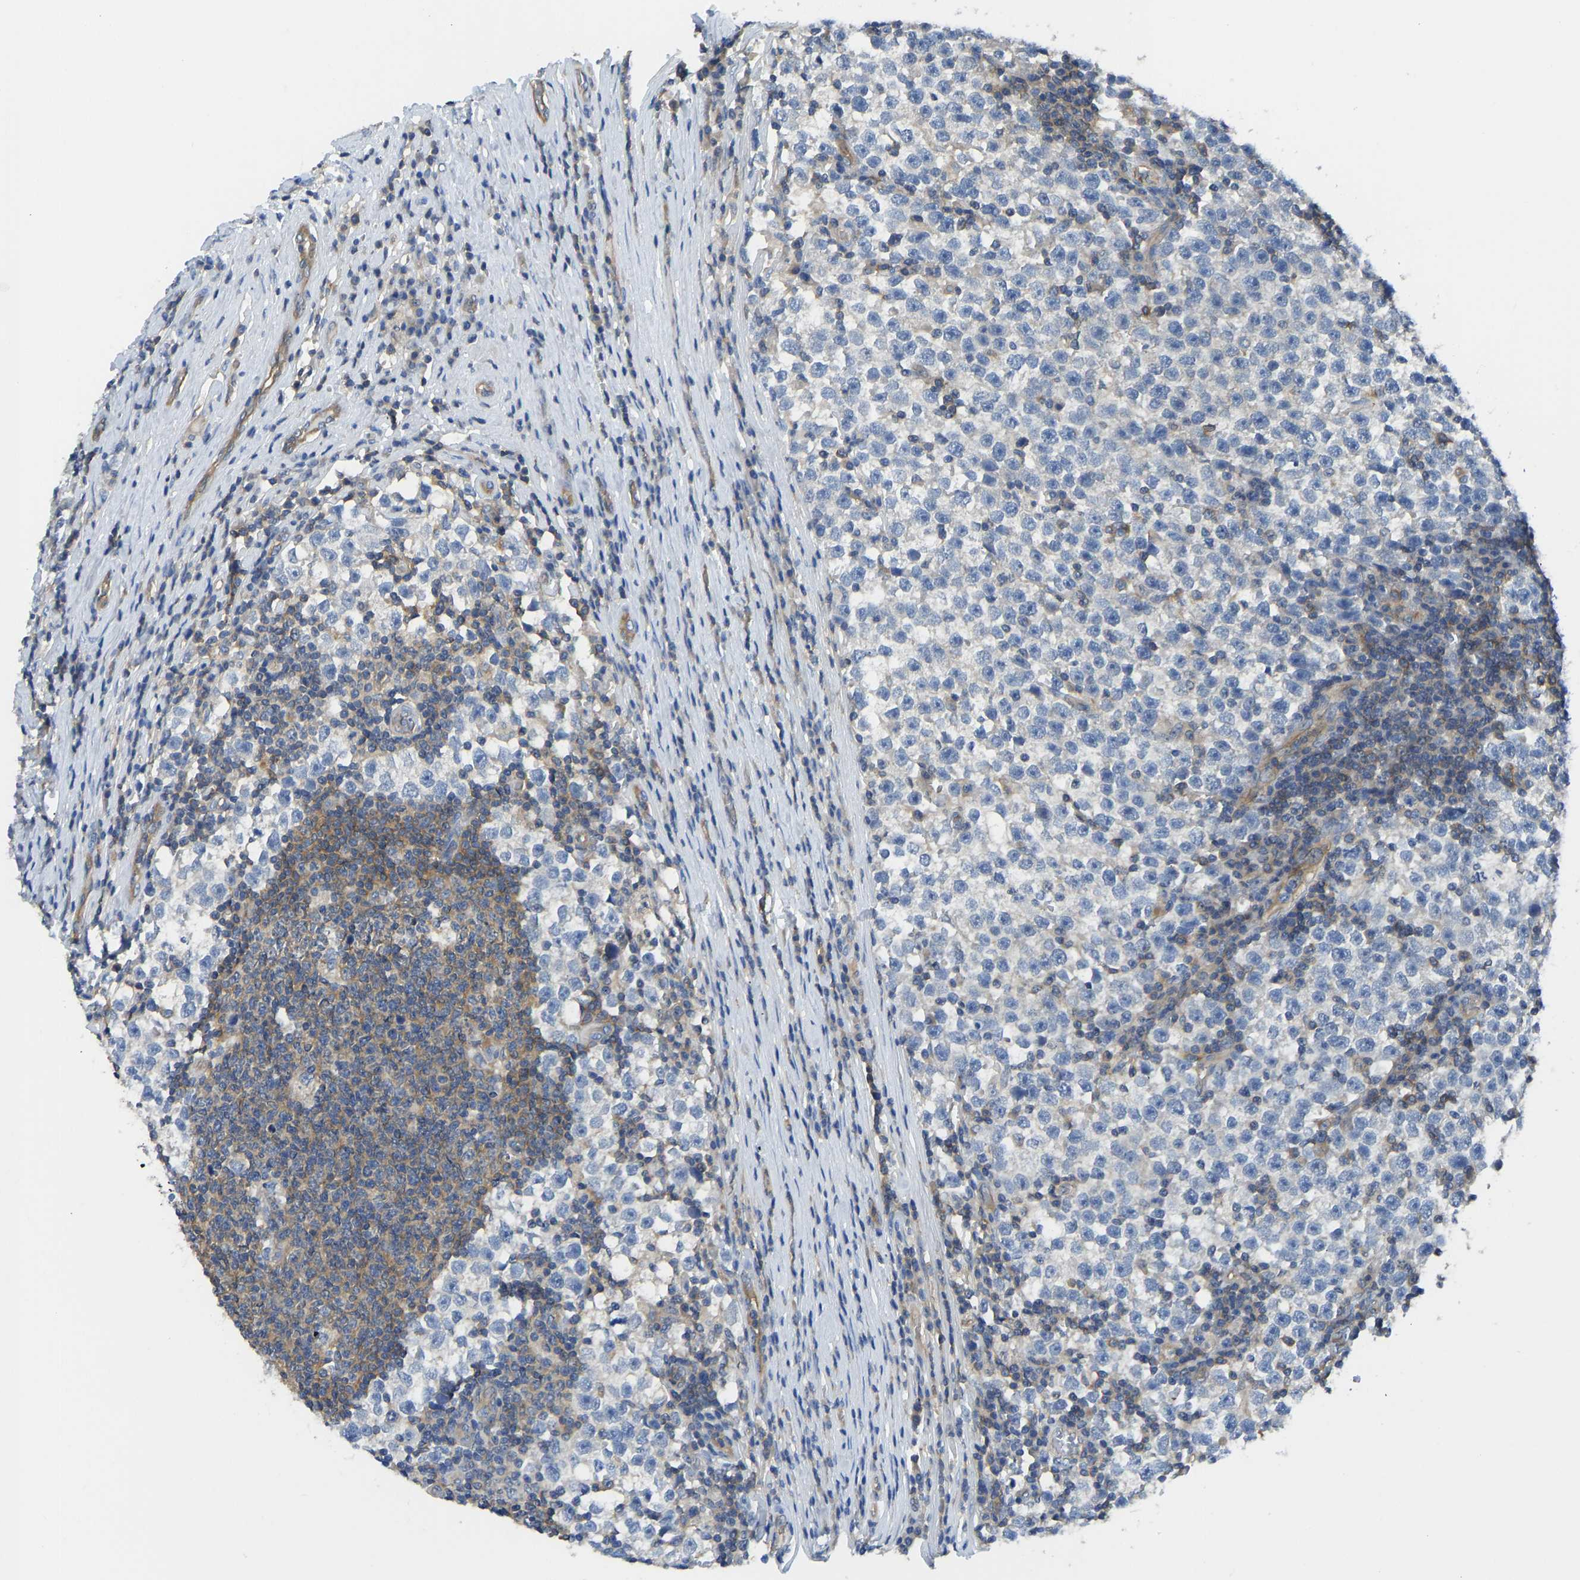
{"staining": {"intensity": "negative", "quantity": "none", "location": "none"}, "tissue": "testis cancer", "cell_type": "Tumor cells", "image_type": "cancer", "snomed": [{"axis": "morphology", "description": "Normal tissue, NOS"}, {"axis": "morphology", "description": "Seminoma, NOS"}, {"axis": "topography", "description": "Testis"}], "caption": "A high-resolution micrograph shows immunohistochemistry (IHC) staining of testis cancer, which displays no significant staining in tumor cells.", "gene": "PPP3CA", "patient": {"sex": "male", "age": 43}}